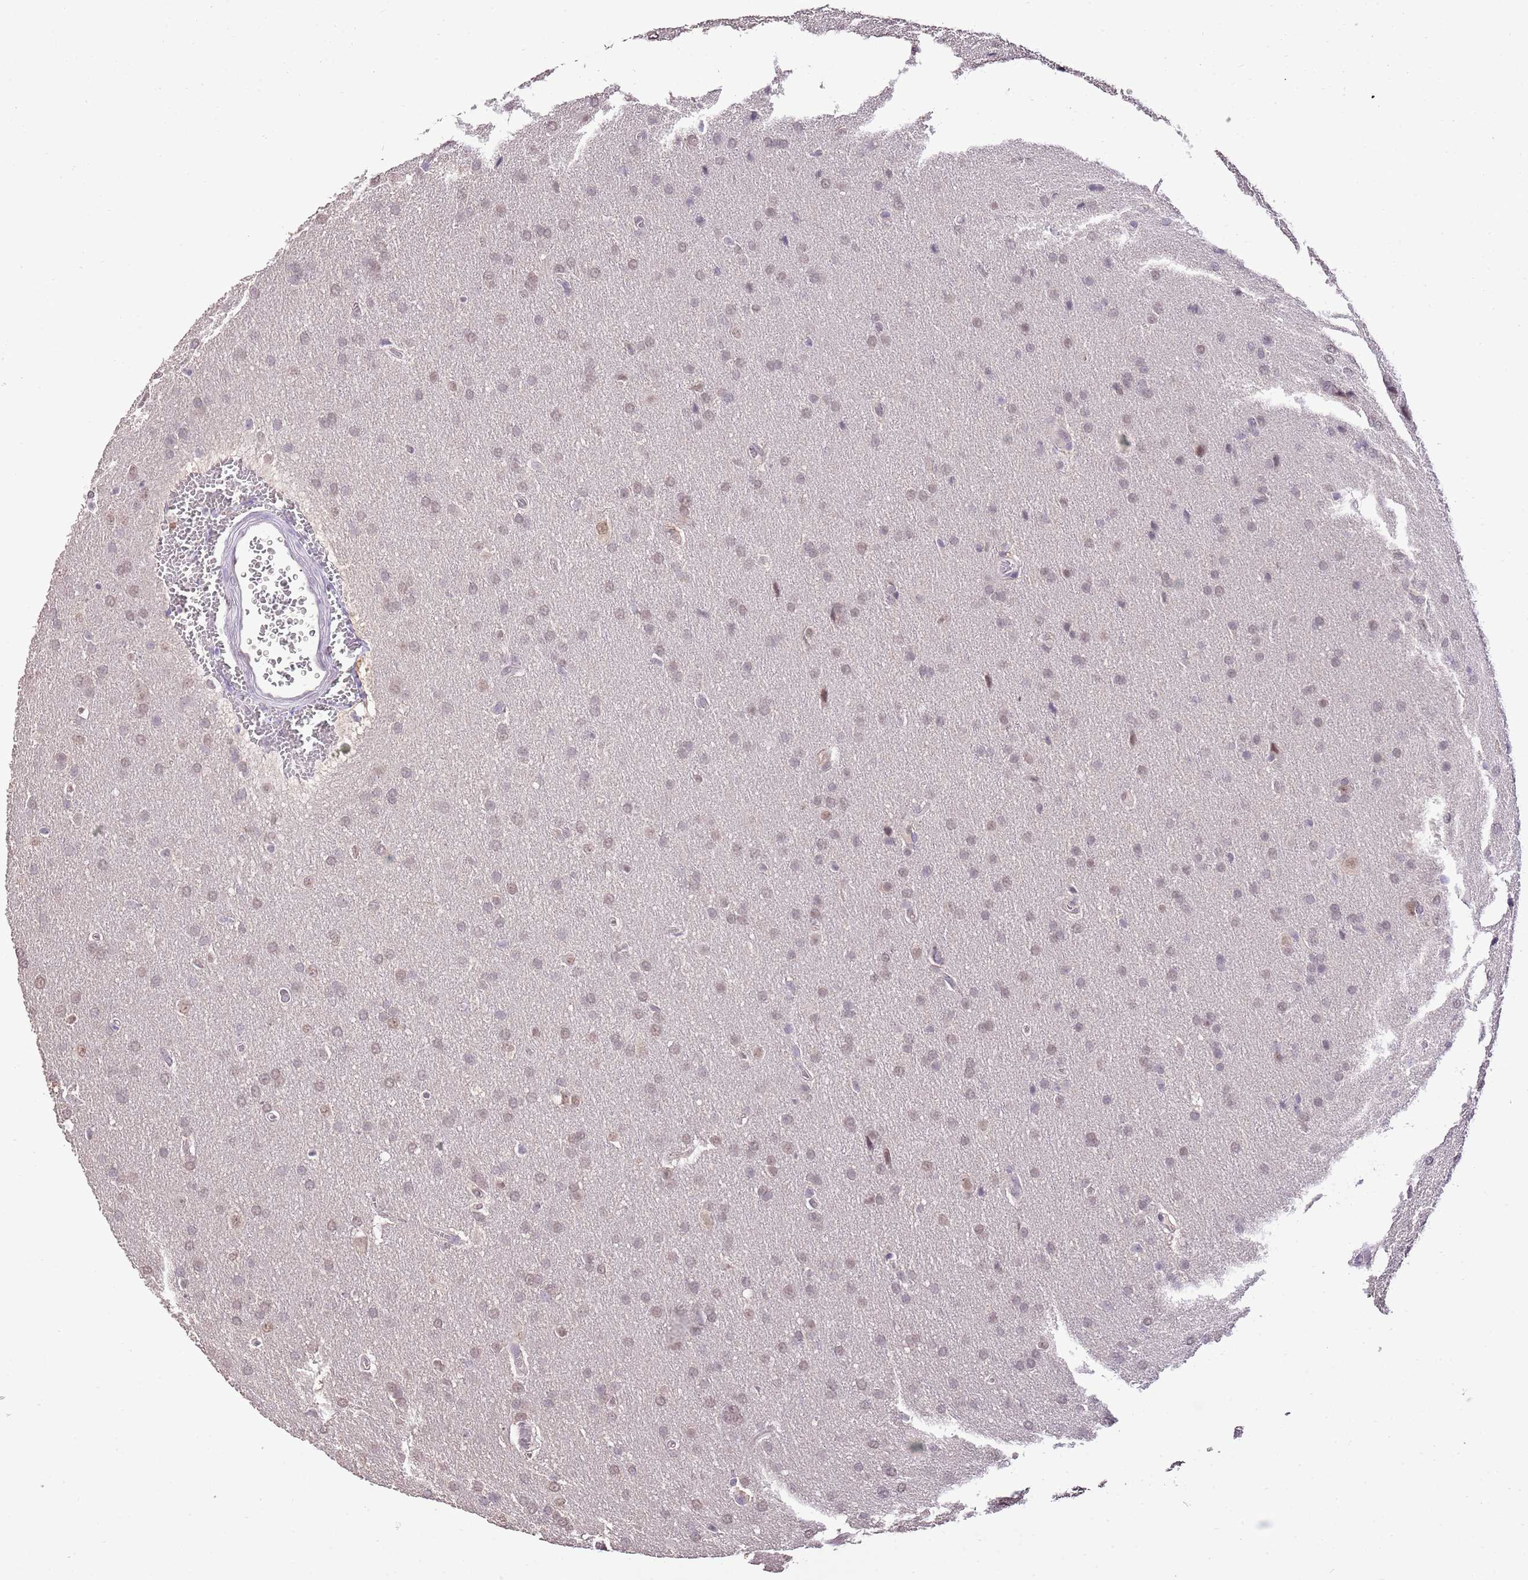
{"staining": {"intensity": "weak", "quantity": ">75%", "location": "nuclear"}, "tissue": "glioma", "cell_type": "Tumor cells", "image_type": "cancer", "snomed": [{"axis": "morphology", "description": "Glioma, malignant, Low grade"}, {"axis": "topography", "description": "Brain"}], "caption": "Malignant low-grade glioma stained for a protein (brown) demonstrates weak nuclear positive staining in approximately >75% of tumor cells.", "gene": "IZUMO4", "patient": {"sex": "female", "age": 32}}